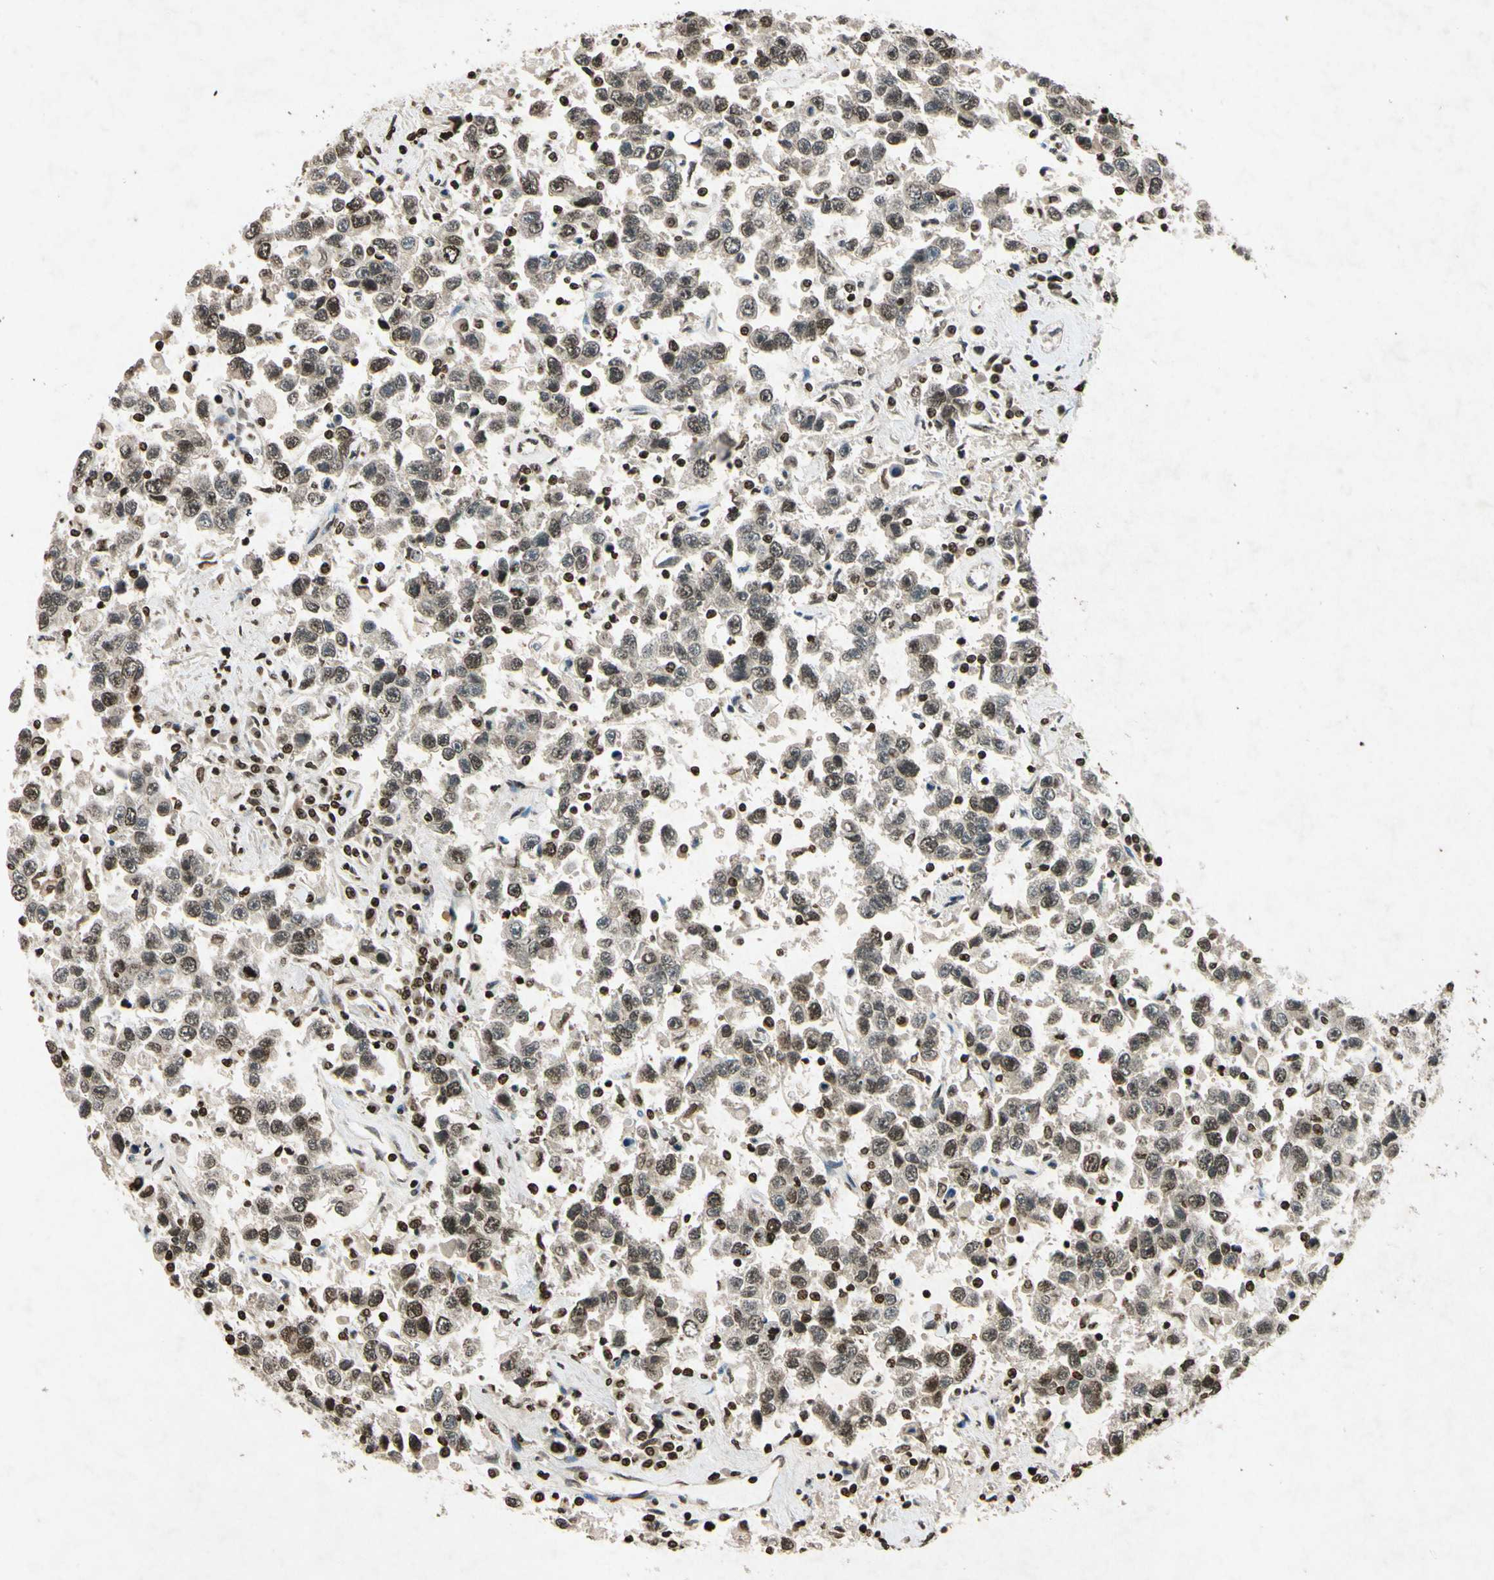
{"staining": {"intensity": "moderate", "quantity": ">75%", "location": "nuclear"}, "tissue": "testis cancer", "cell_type": "Tumor cells", "image_type": "cancer", "snomed": [{"axis": "morphology", "description": "Seminoma, NOS"}, {"axis": "topography", "description": "Testis"}], "caption": "Moderate nuclear protein staining is present in approximately >75% of tumor cells in testis seminoma.", "gene": "HOXB3", "patient": {"sex": "male", "age": 41}}